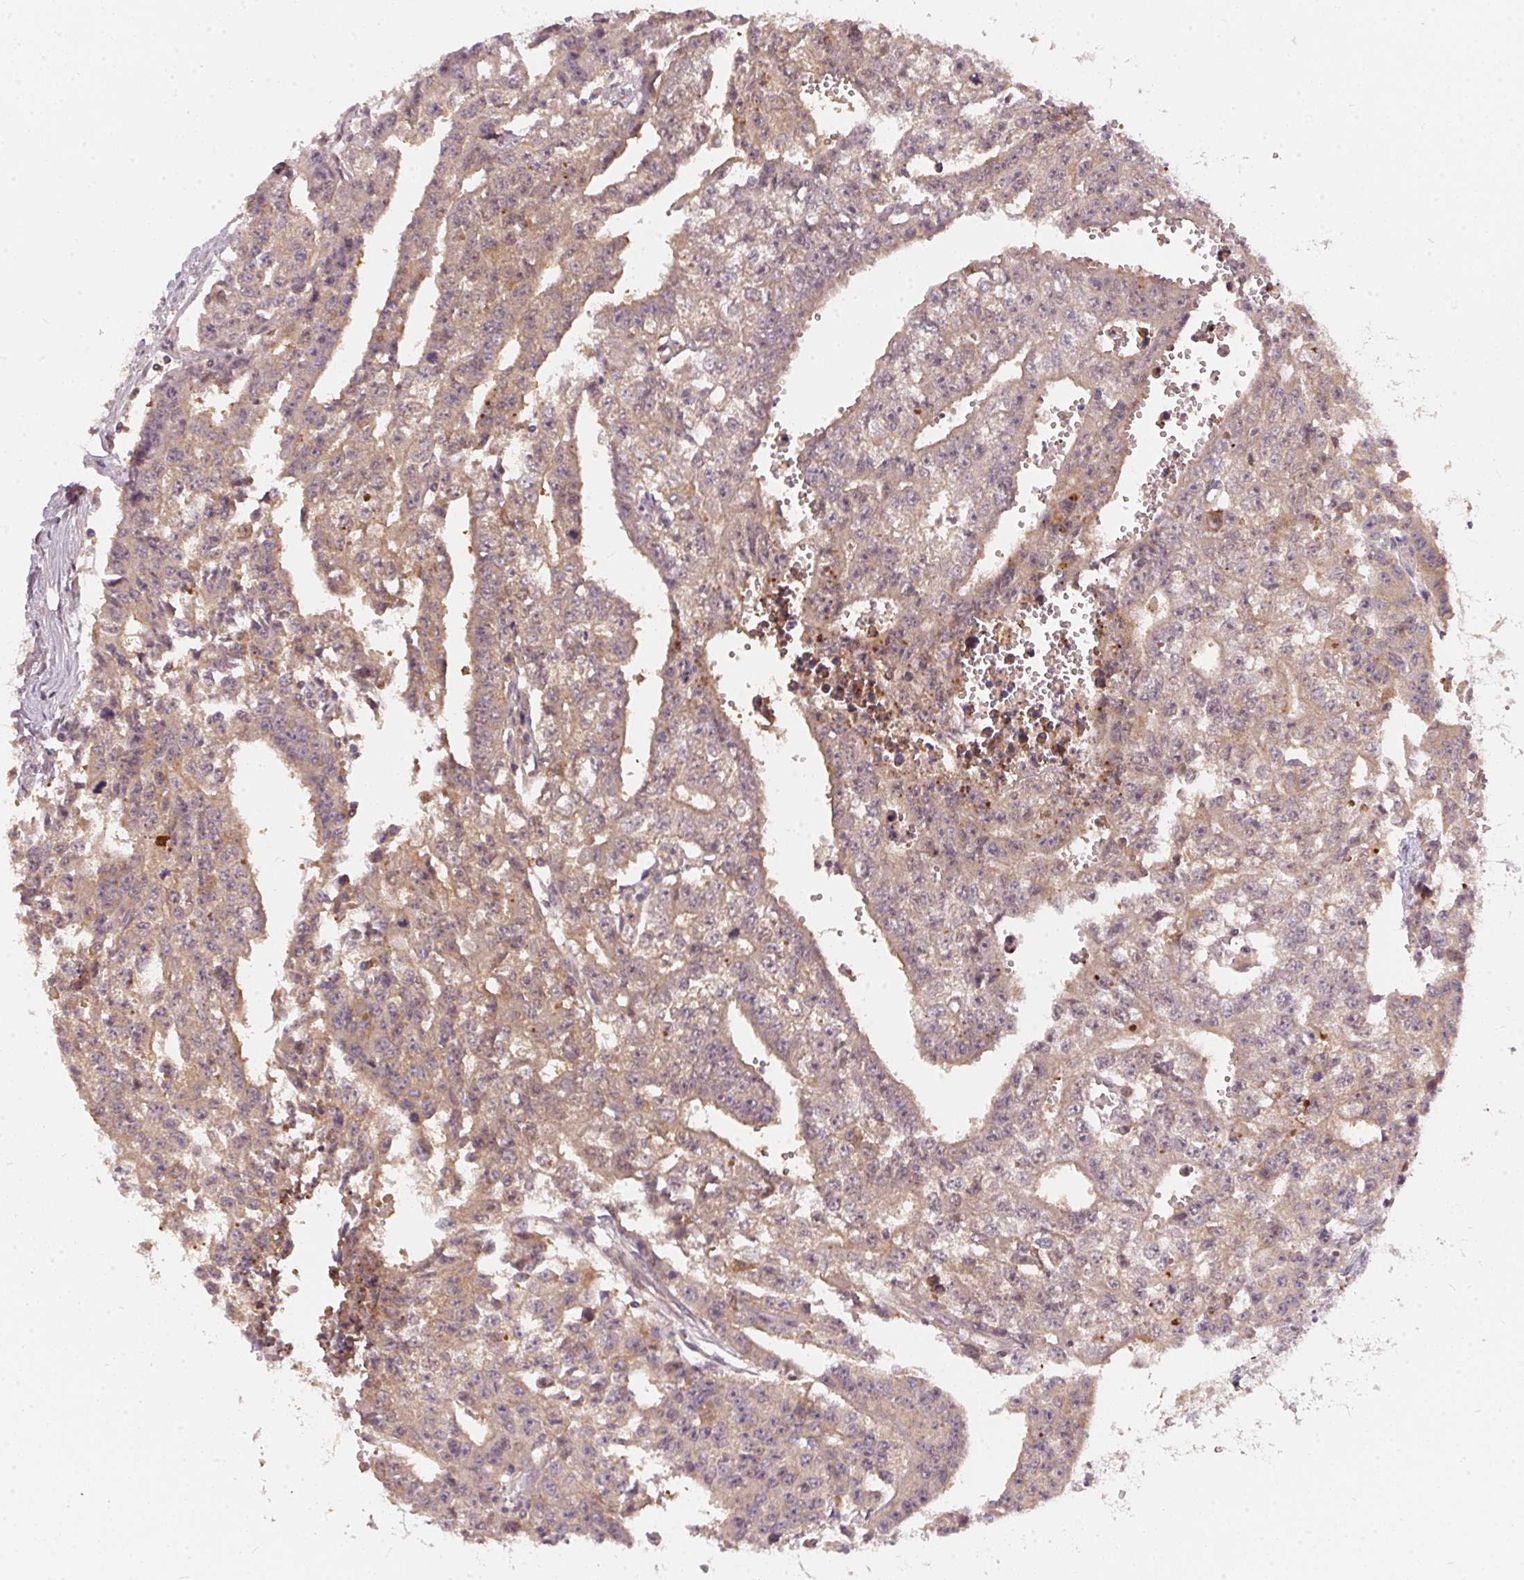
{"staining": {"intensity": "weak", "quantity": ">75%", "location": "cytoplasmic/membranous"}, "tissue": "testis cancer", "cell_type": "Tumor cells", "image_type": "cancer", "snomed": [{"axis": "morphology", "description": "Carcinoma, Embryonal, NOS"}, {"axis": "morphology", "description": "Teratoma, malignant, NOS"}, {"axis": "topography", "description": "Testis"}], "caption": "Brown immunohistochemical staining in human teratoma (malignant) (testis) exhibits weak cytoplasmic/membranous positivity in about >75% of tumor cells. The staining was performed using DAB (3,3'-diaminobenzidine) to visualize the protein expression in brown, while the nuclei were stained in blue with hematoxylin (Magnification: 20x).", "gene": "BLMH", "patient": {"sex": "male", "age": 24}}